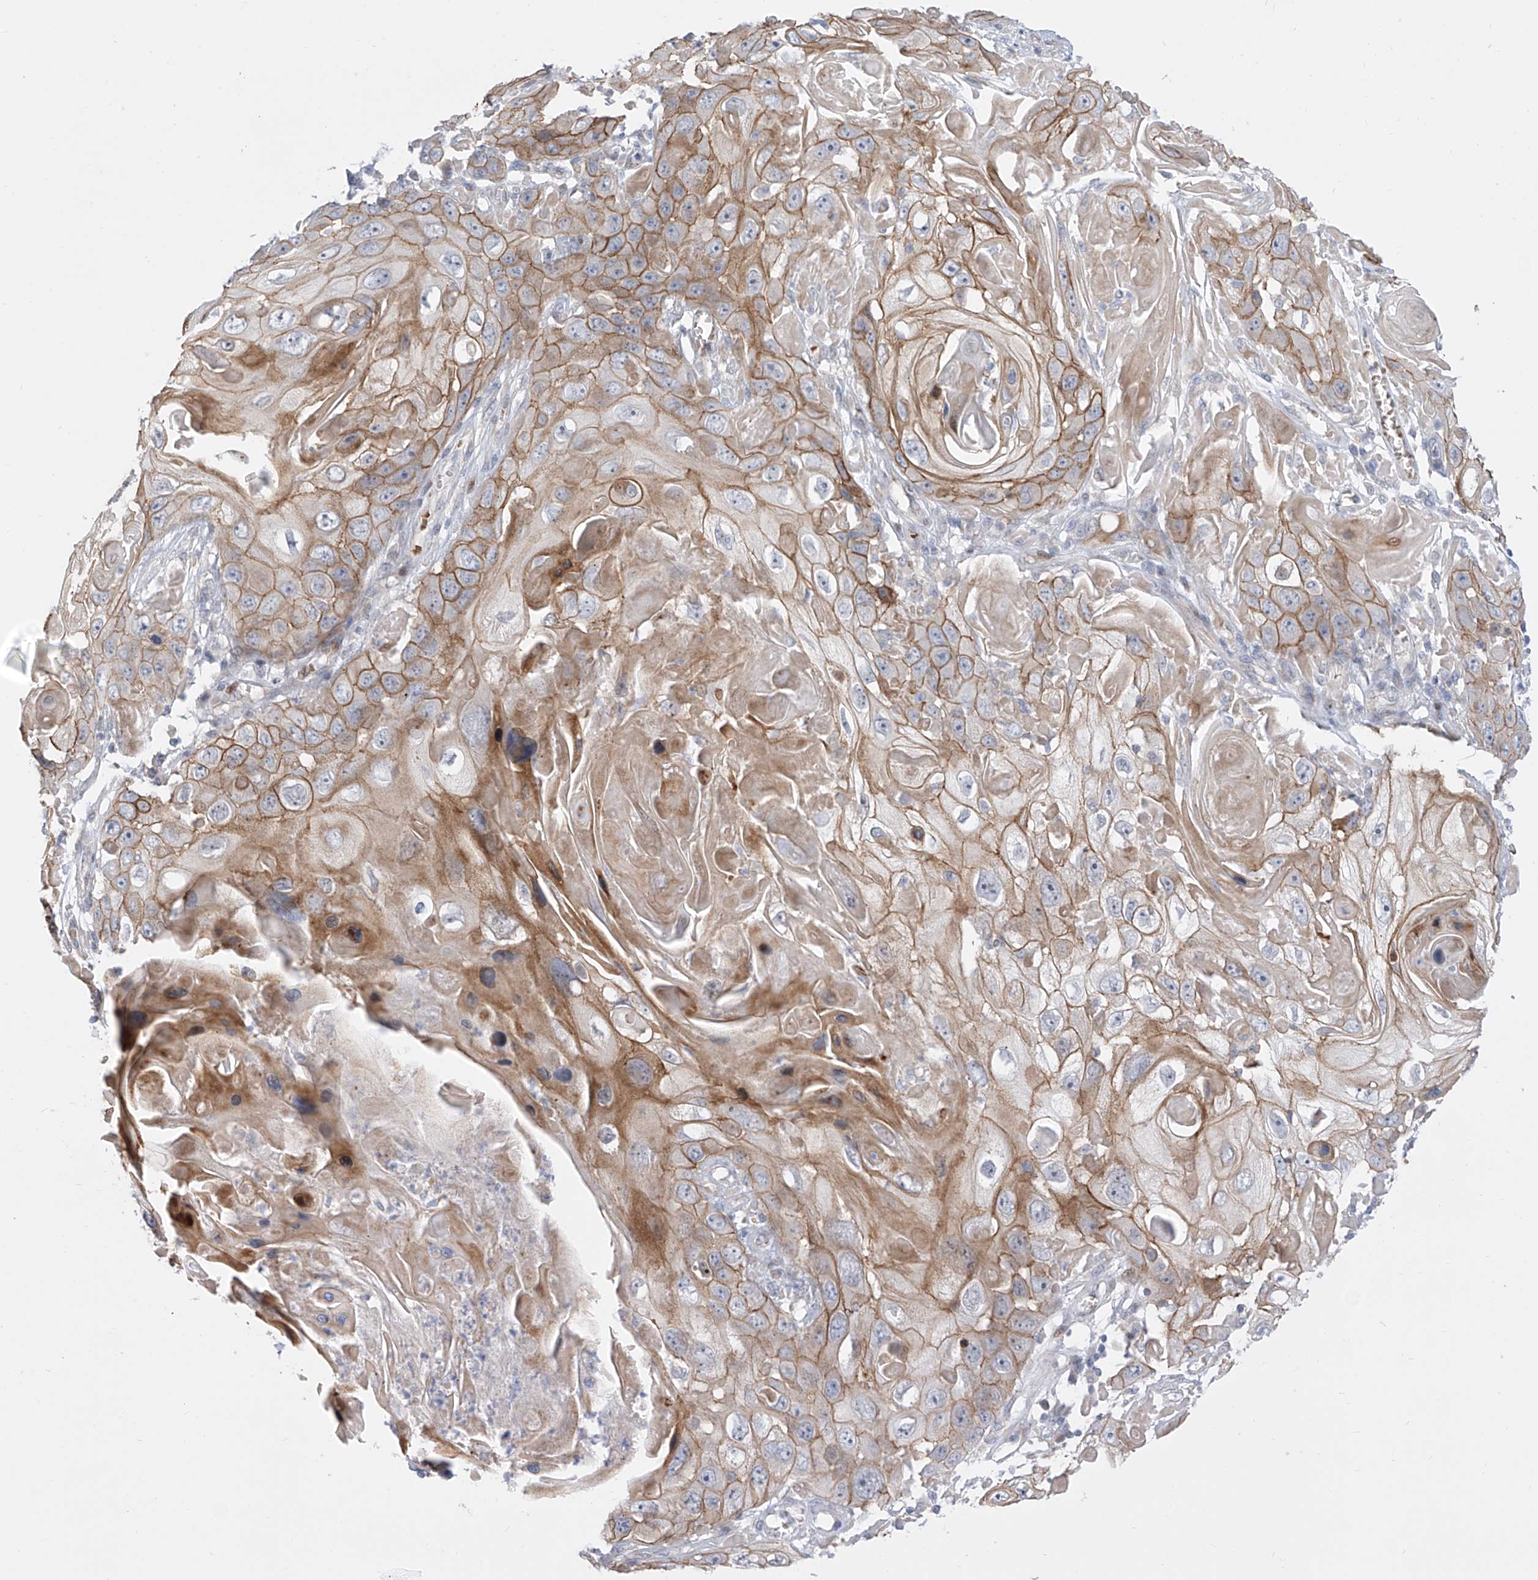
{"staining": {"intensity": "moderate", "quantity": ">75%", "location": "cytoplasmic/membranous"}, "tissue": "skin cancer", "cell_type": "Tumor cells", "image_type": "cancer", "snomed": [{"axis": "morphology", "description": "Squamous cell carcinoma, NOS"}, {"axis": "topography", "description": "Skin"}], "caption": "The immunohistochemical stain shows moderate cytoplasmic/membranous expression in tumor cells of skin cancer tissue. (Stains: DAB in brown, nuclei in blue, Microscopy: brightfield microscopy at high magnification).", "gene": "LRRC1", "patient": {"sex": "male", "age": 55}}